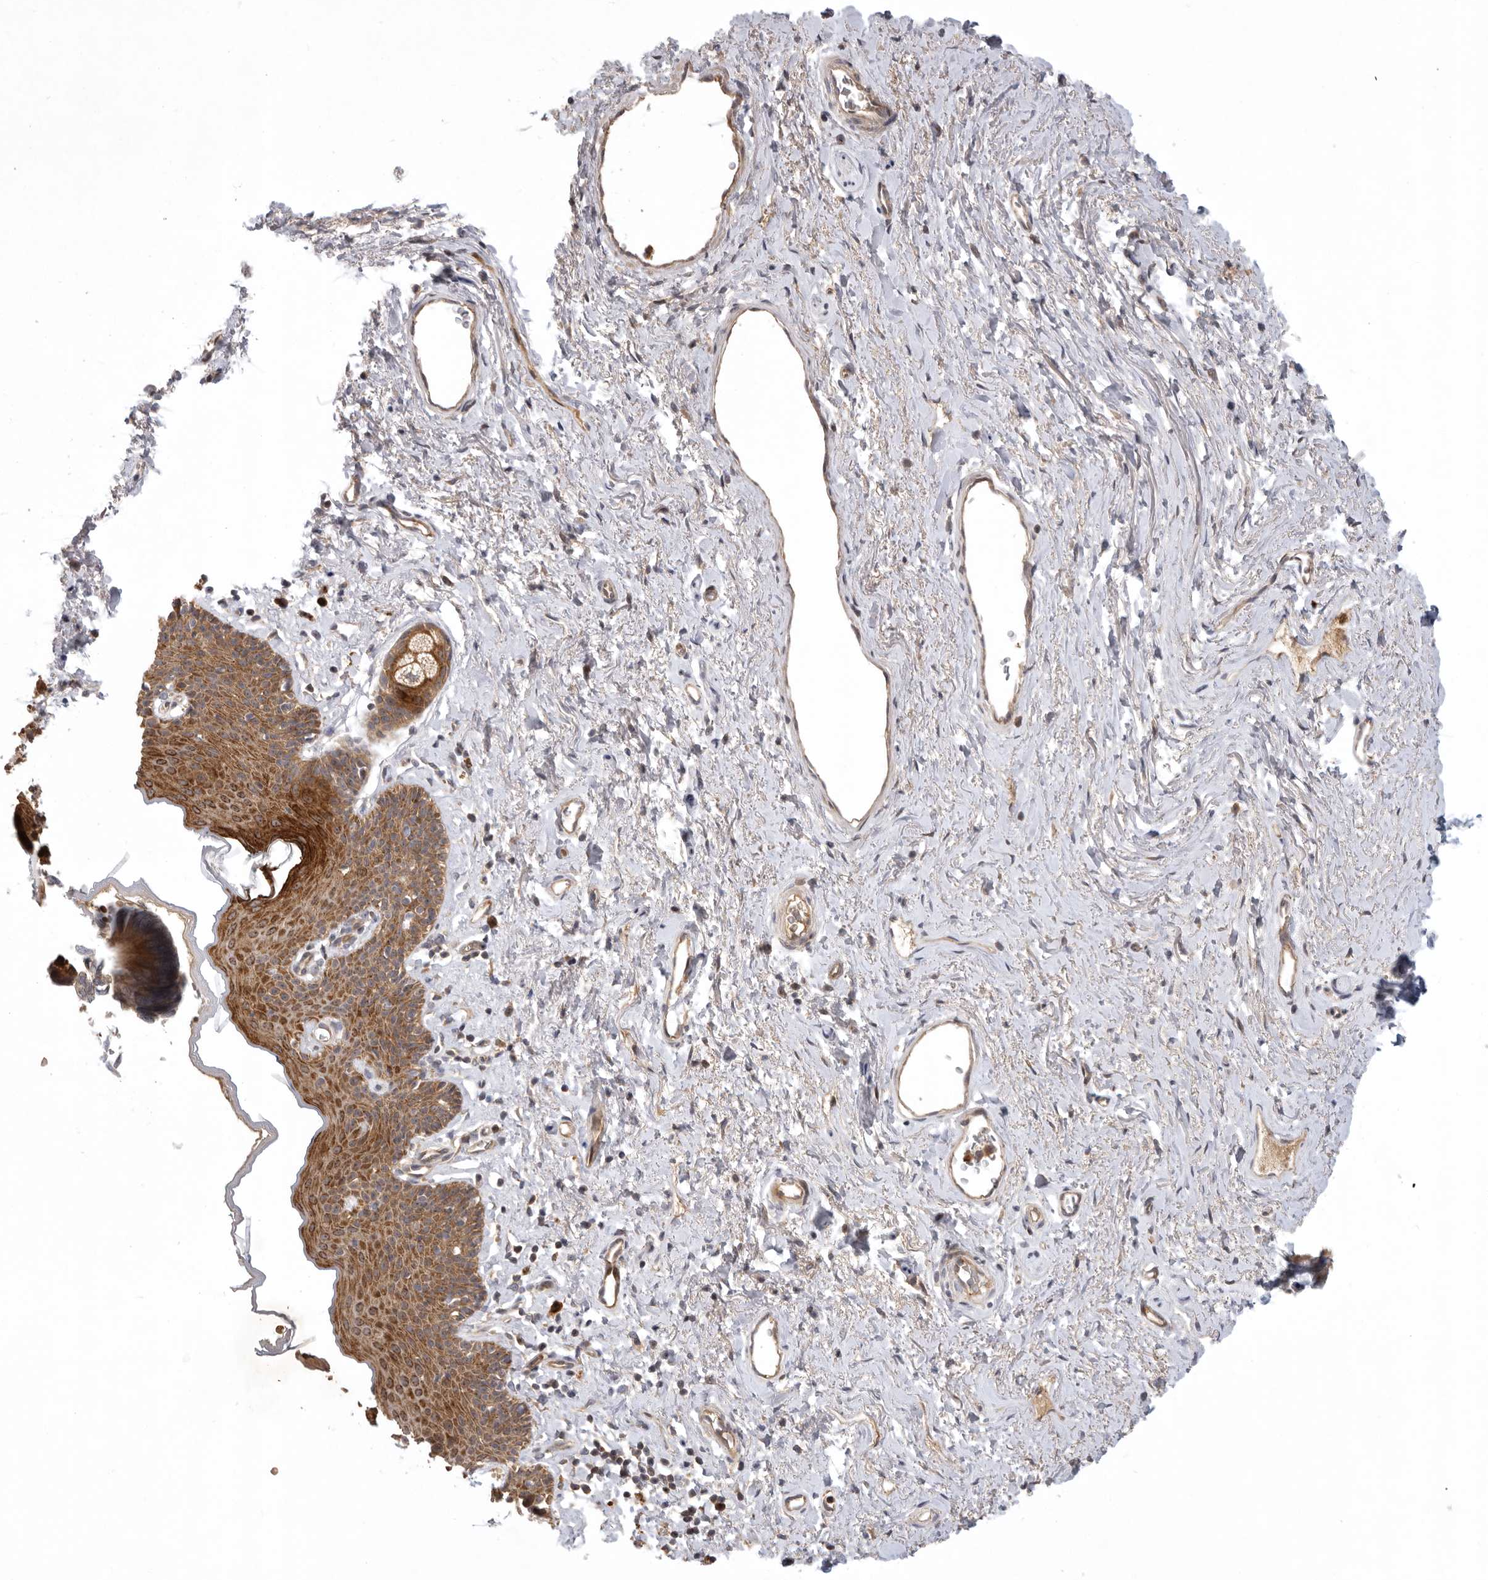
{"staining": {"intensity": "strong", "quantity": ">75%", "location": "cytoplasmic/membranous"}, "tissue": "skin", "cell_type": "Epidermal cells", "image_type": "normal", "snomed": [{"axis": "morphology", "description": "Normal tissue, NOS"}, {"axis": "topography", "description": "Vulva"}], "caption": "A histopathology image showing strong cytoplasmic/membranous positivity in about >75% of epidermal cells in benign skin, as visualized by brown immunohistochemical staining.", "gene": "KIF2B", "patient": {"sex": "female", "age": 66}}